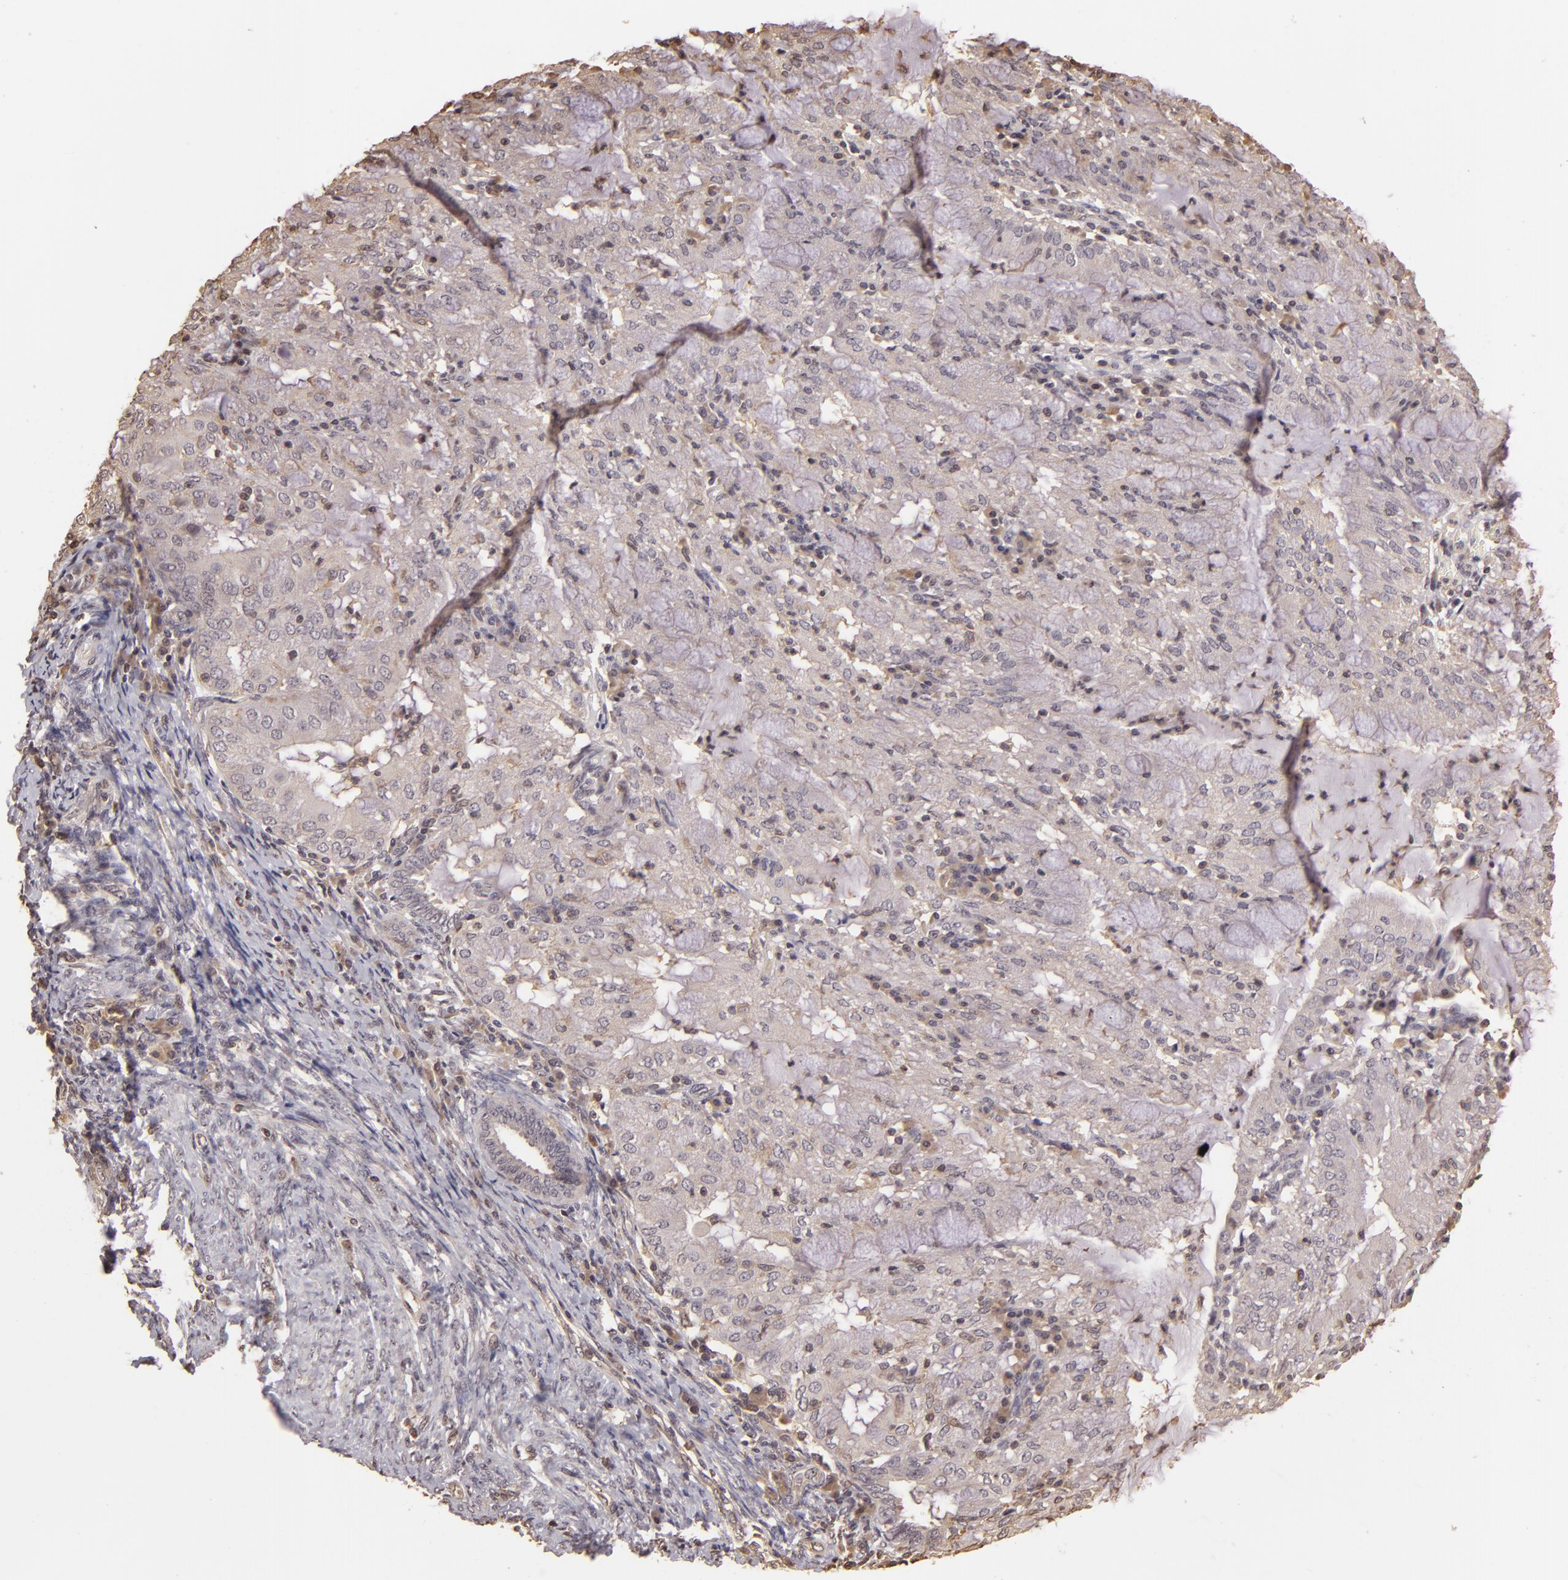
{"staining": {"intensity": "negative", "quantity": "none", "location": "none"}, "tissue": "endometrial cancer", "cell_type": "Tumor cells", "image_type": "cancer", "snomed": [{"axis": "morphology", "description": "Adenocarcinoma, NOS"}, {"axis": "topography", "description": "Endometrium"}], "caption": "An immunohistochemistry photomicrograph of adenocarcinoma (endometrial) is shown. There is no staining in tumor cells of adenocarcinoma (endometrial).", "gene": "ARPC2", "patient": {"sex": "female", "age": 63}}